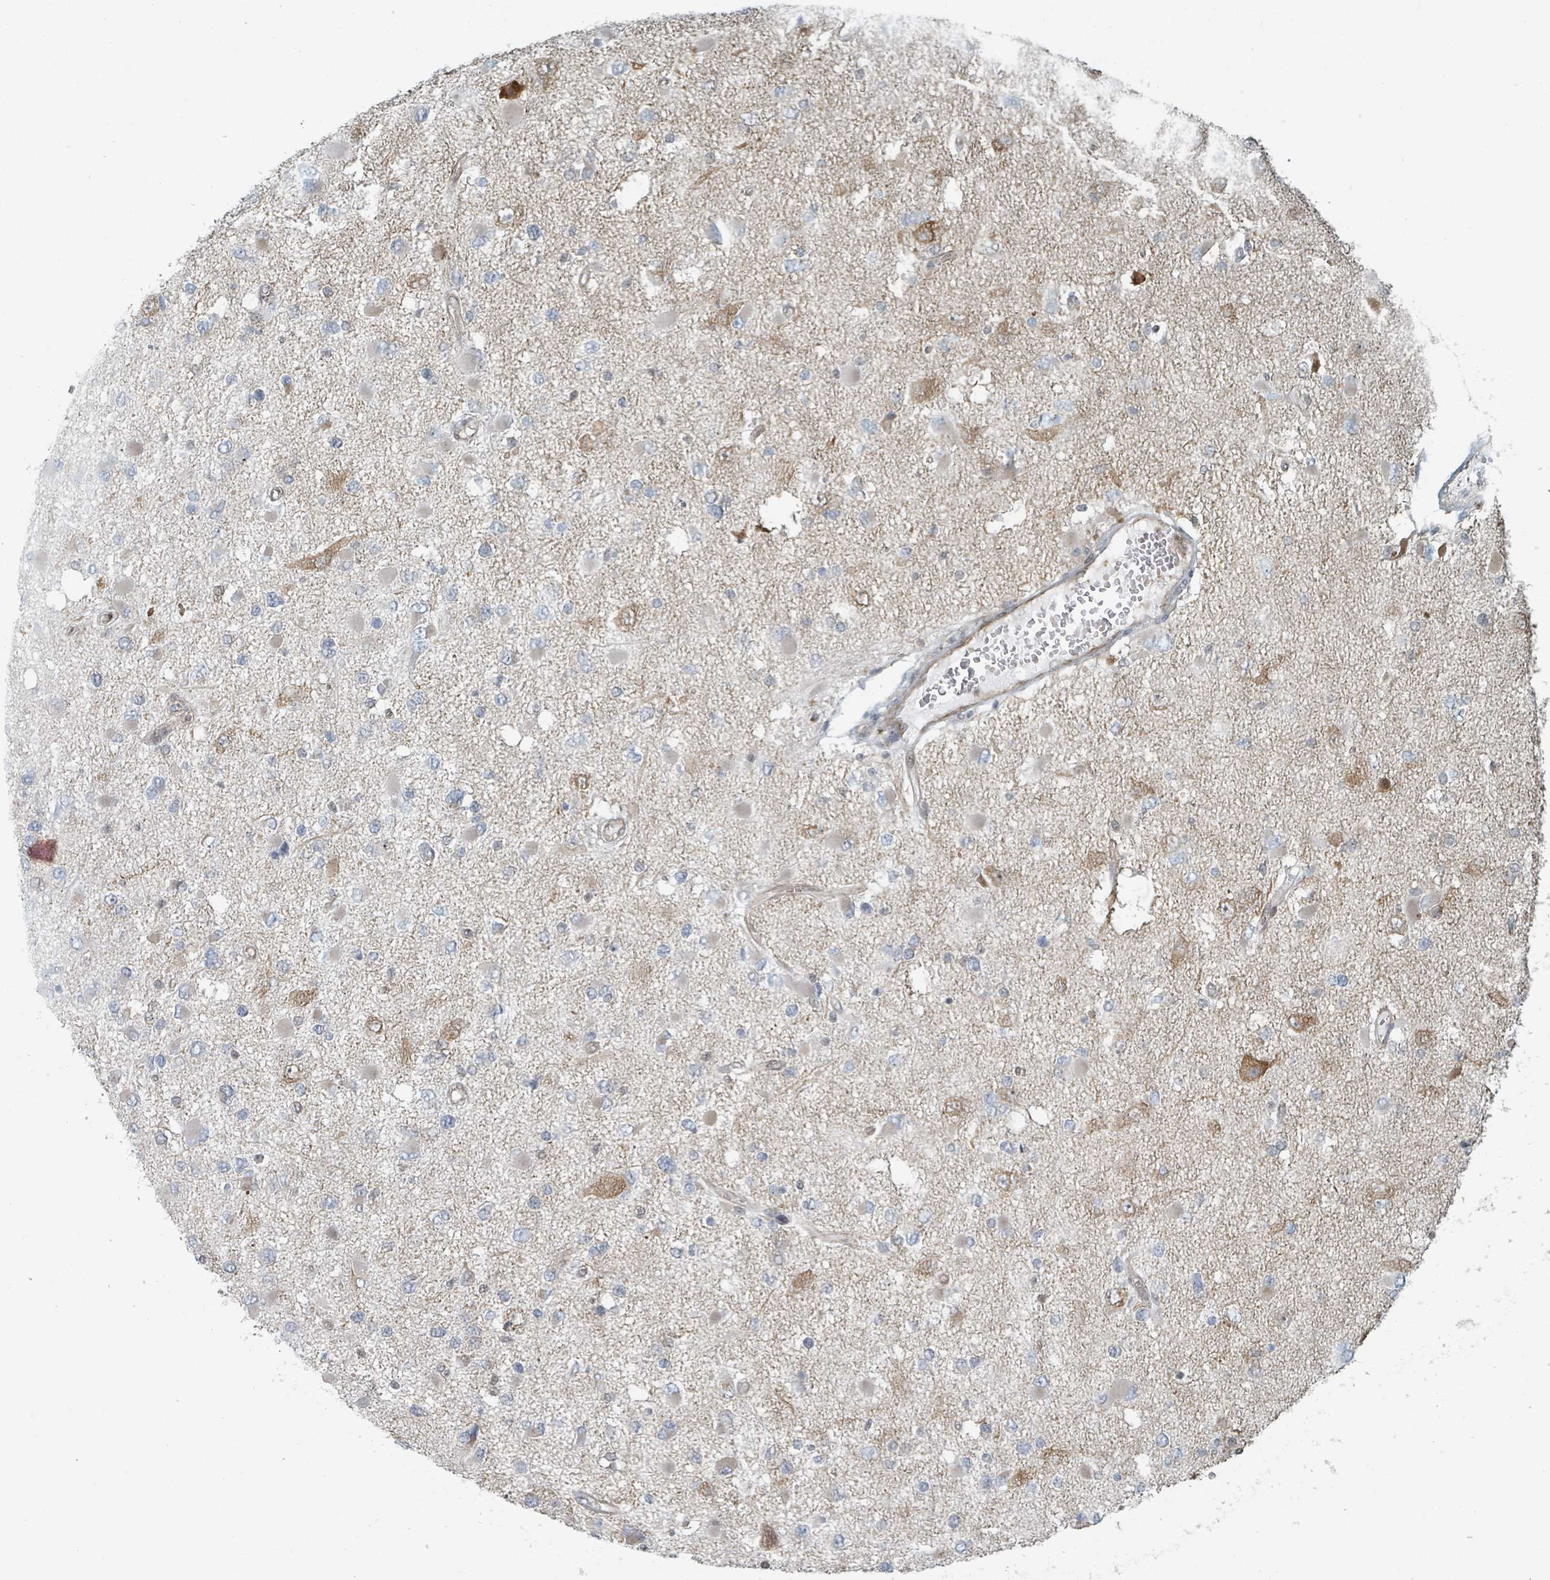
{"staining": {"intensity": "moderate", "quantity": "<25%", "location": "cytoplasmic/membranous"}, "tissue": "glioma", "cell_type": "Tumor cells", "image_type": "cancer", "snomed": [{"axis": "morphology", "description": "Glioma, malignant, High grade"}, {"axis": "topography", "description": "Brain"}], "caption": "Immunohistochemical staining of human glioma shows low levels of moderate cytoplasmic/membranous protein staining in approximately <25% of tumor cells.", "gene": "RHPN2", "patient": {"sex": "male", "age": 53}}